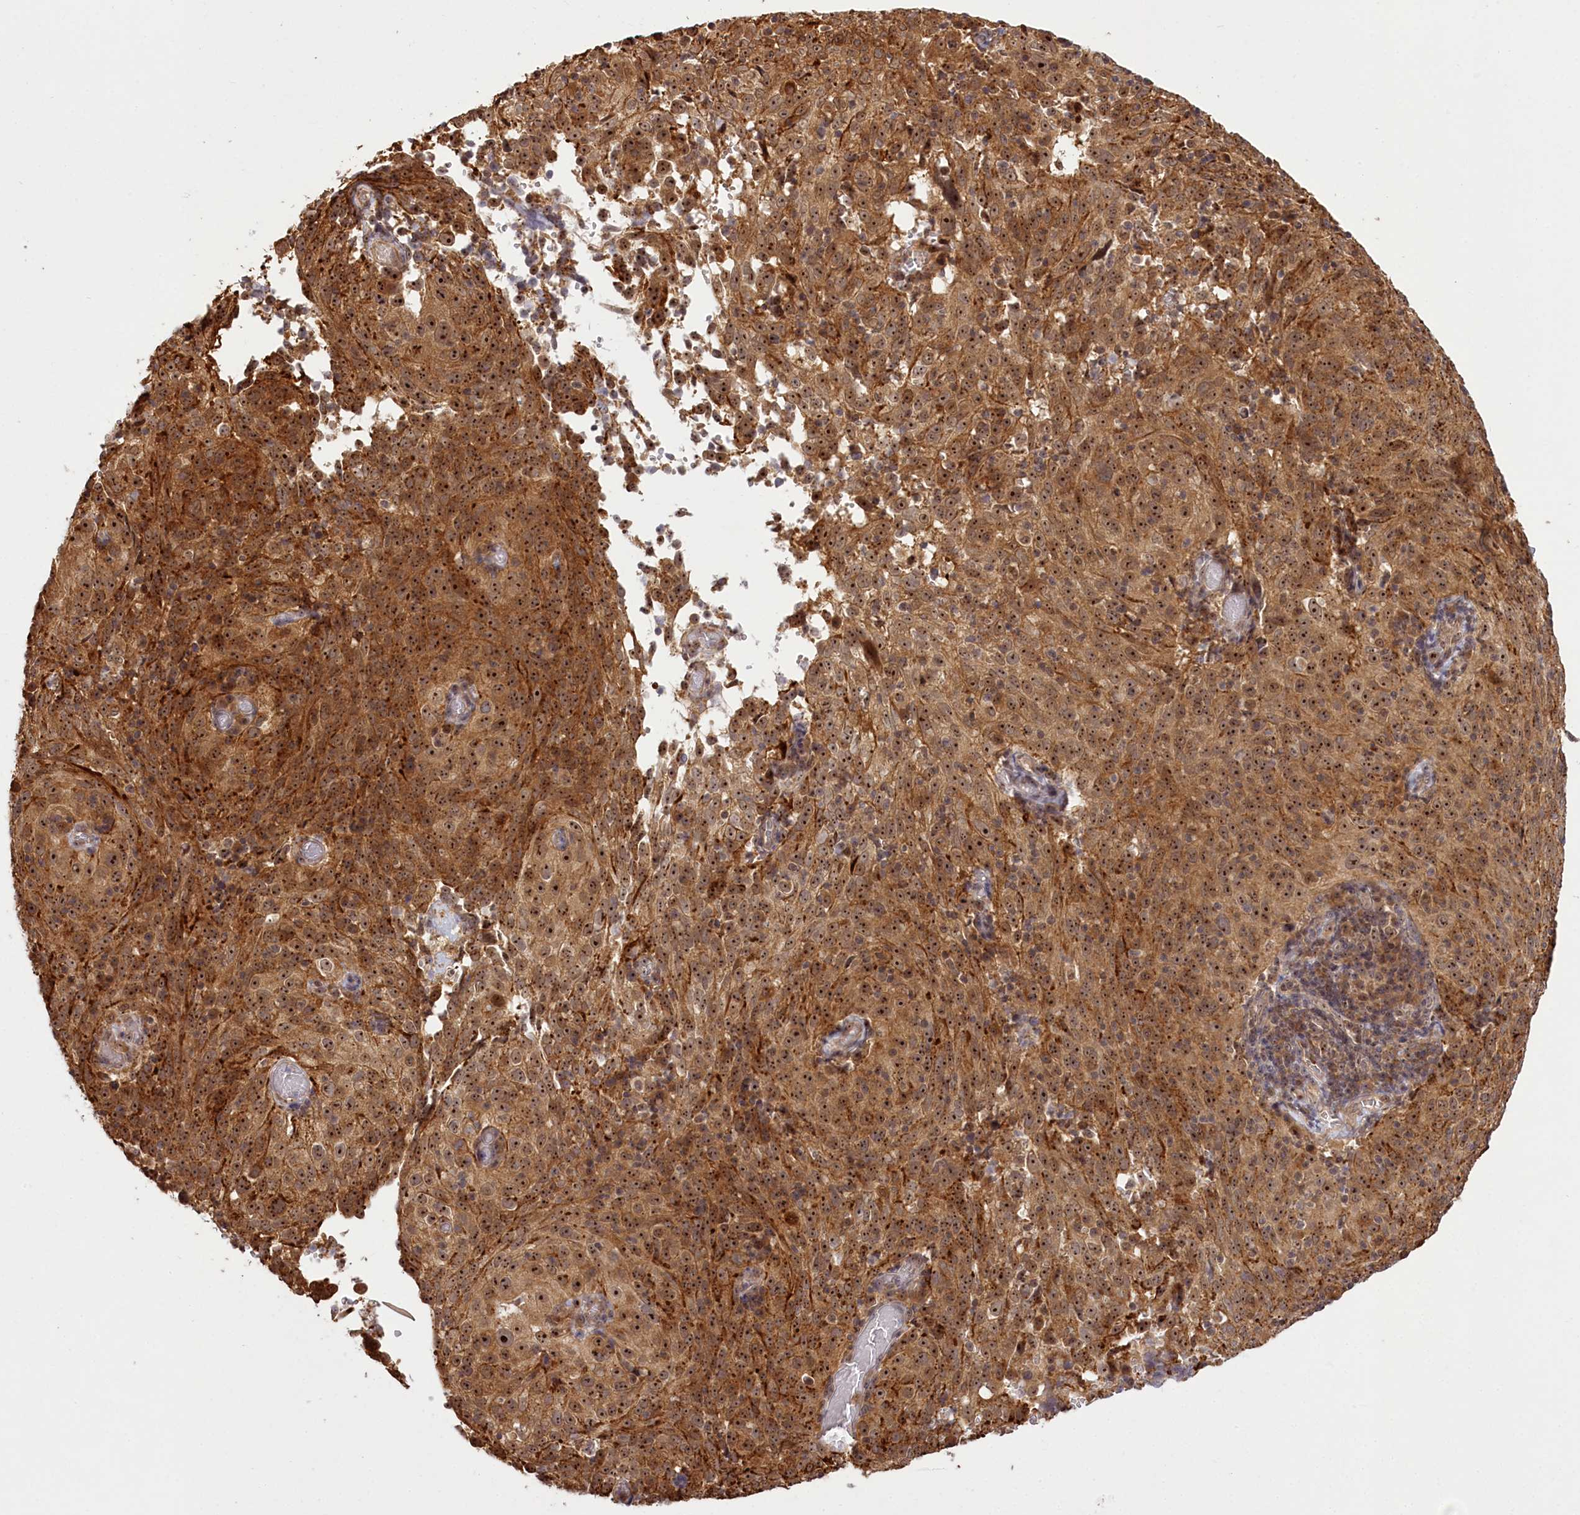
{"staining": {"intensity": "moderate", "quantity": ">75%", "location": "cytoplasmic/membranous,nuclear"}, "tissue": "cervical cancer", "cell_type": "Tumor cells", "image_type": "cancer", "snomed": [{"axis": "morphology", "description": "Squamous cell carcinoma, NOS"}, {"axis": "topography", "description": "Cervix"}], "caption": "Immunohistochemical staining of human cervical cancer shows medium levels of moderate cytoplasmic/membranous and nuclear protein expression in about >75% of tumor cells.", "gene": "SERGEF", "patient": {"sex": "female", "age": 31}}